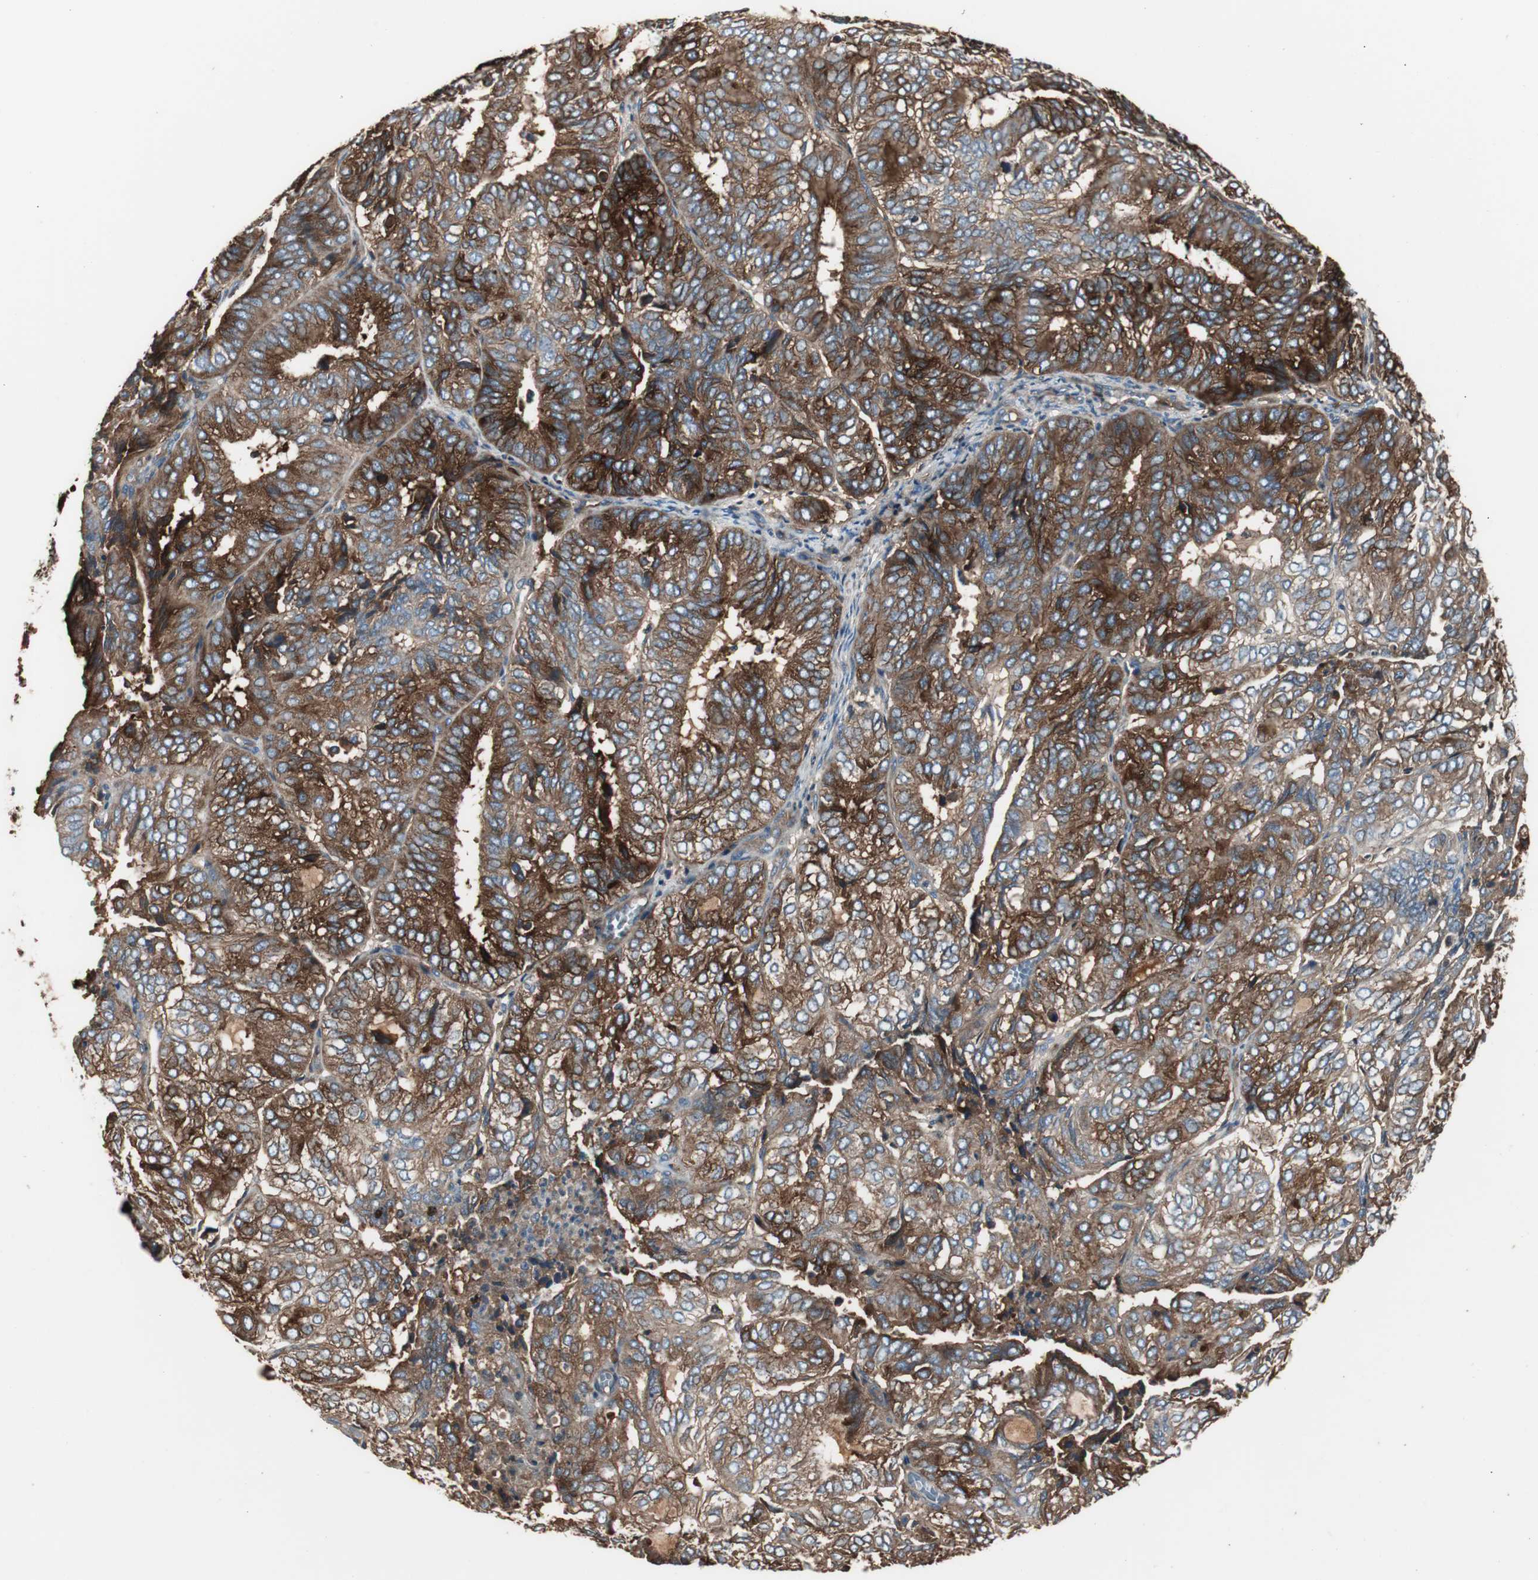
{"staining": {"intensity": "strong", "quantity": ">75%", "location": "cytoplasmic/membranous"}, "tissue": "endometrial cancer", "cell_type": "Tumor cells", "image_type": "cancer", "snomed": [{"axis": "morphology", "description": "Adenocarcinoma, NOS"}, {"axis": "topography", "description": "Uterus"}], "caption": "A histopathology image showing strong cytoplasmic/membranous staining in approximately >75% of tumor cells in endometrial adenocarcinoma, as visualized by brown immunohistochemical staining.", "gene": "B2M", "patient": {"sex": "female", "age": 60}}